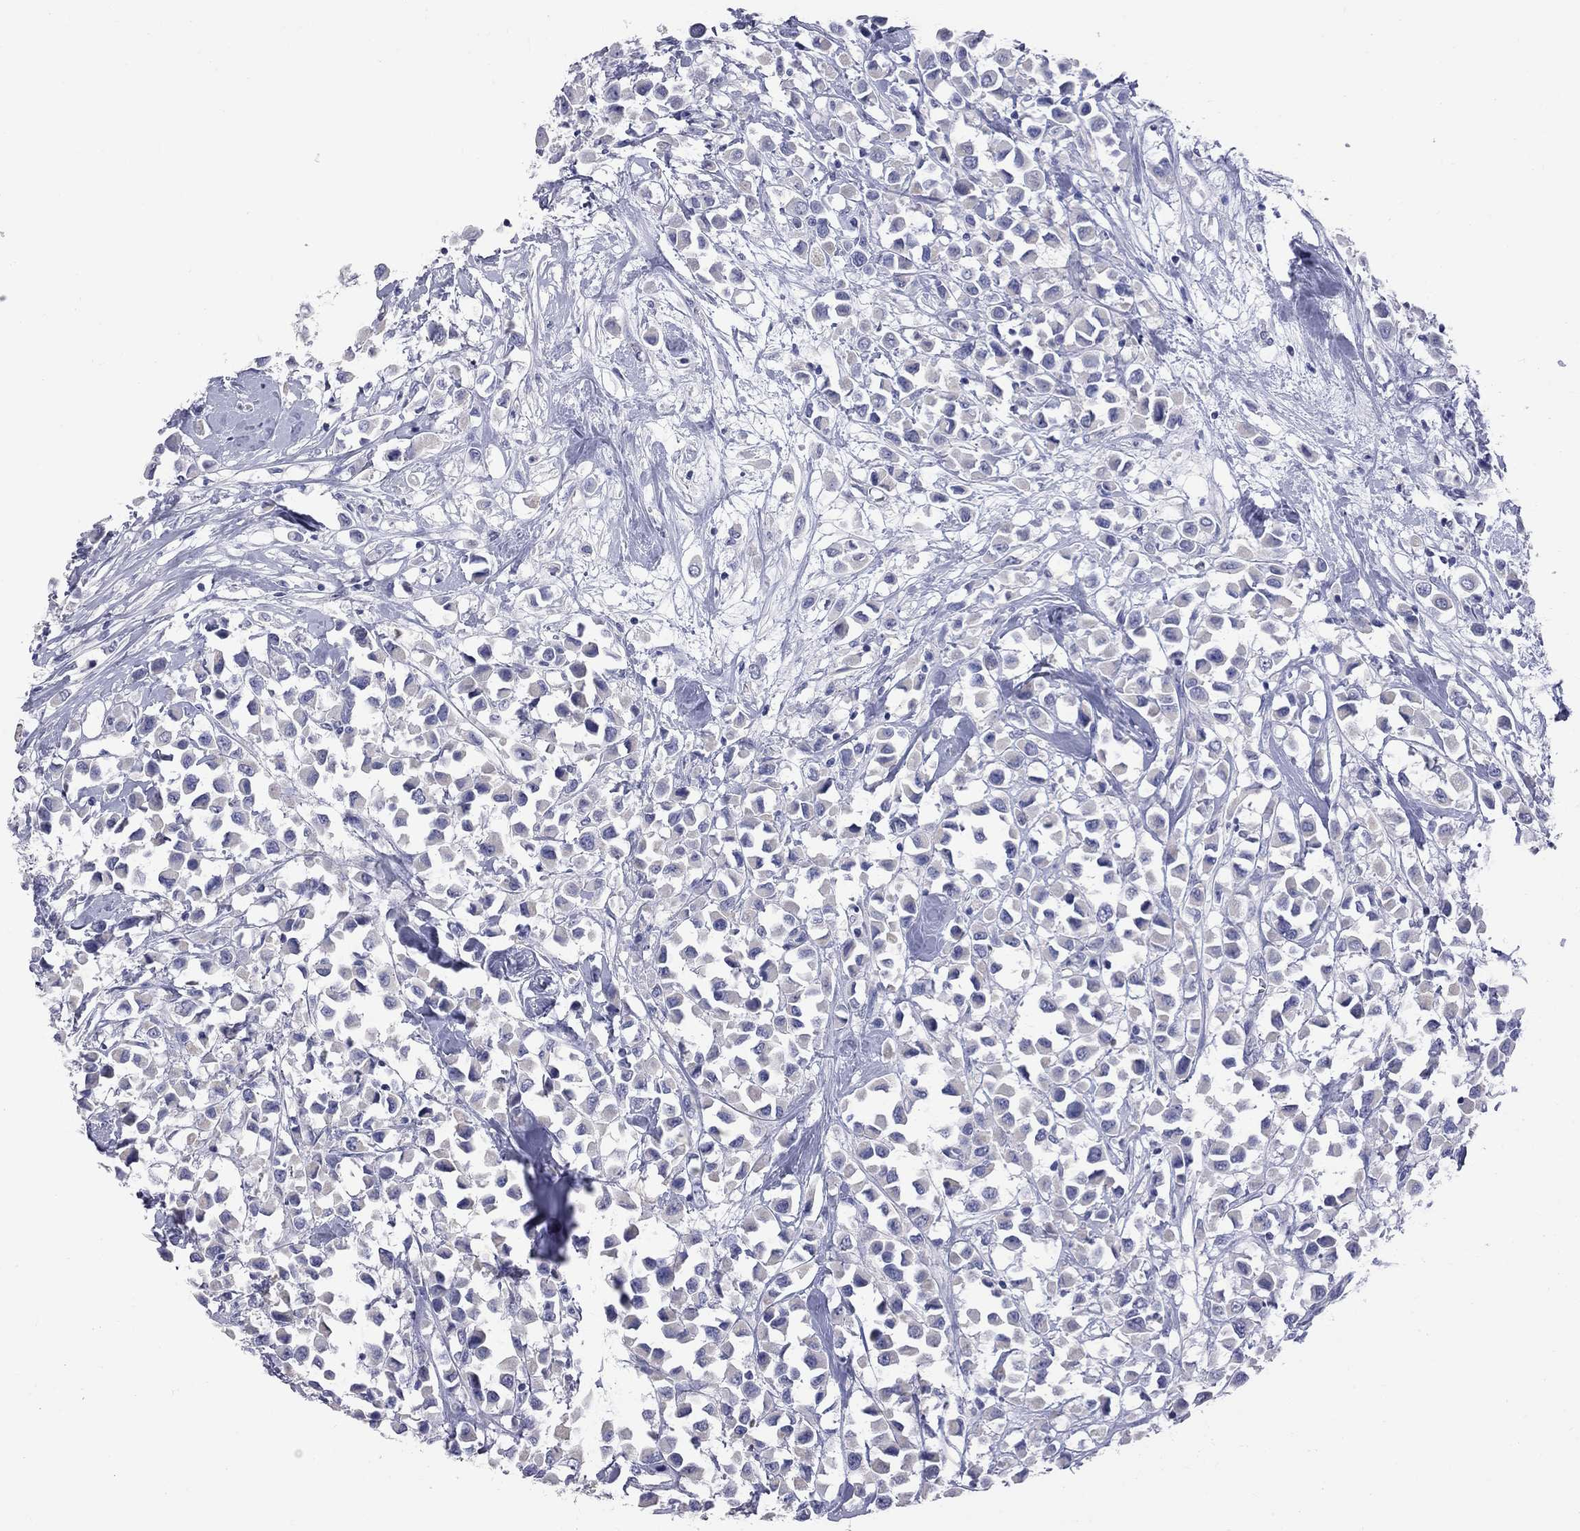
{"staining": {"intensity": "negative", "quantity": "none", "location": "none"}, "tissue": "breast cancer", "cell_type": "Tumor cells", "image_type": "cancer", "snomed": [{"axis": "morphology", "description": "Duct carcinoma"}, {"axis": "topography", "description": "Breast"}], "caption": "Tumor cells show no significant staining in breast intraductal carcinoma.", "gene": "KCND2", "patient": {"sex": "female", "age": 61}}